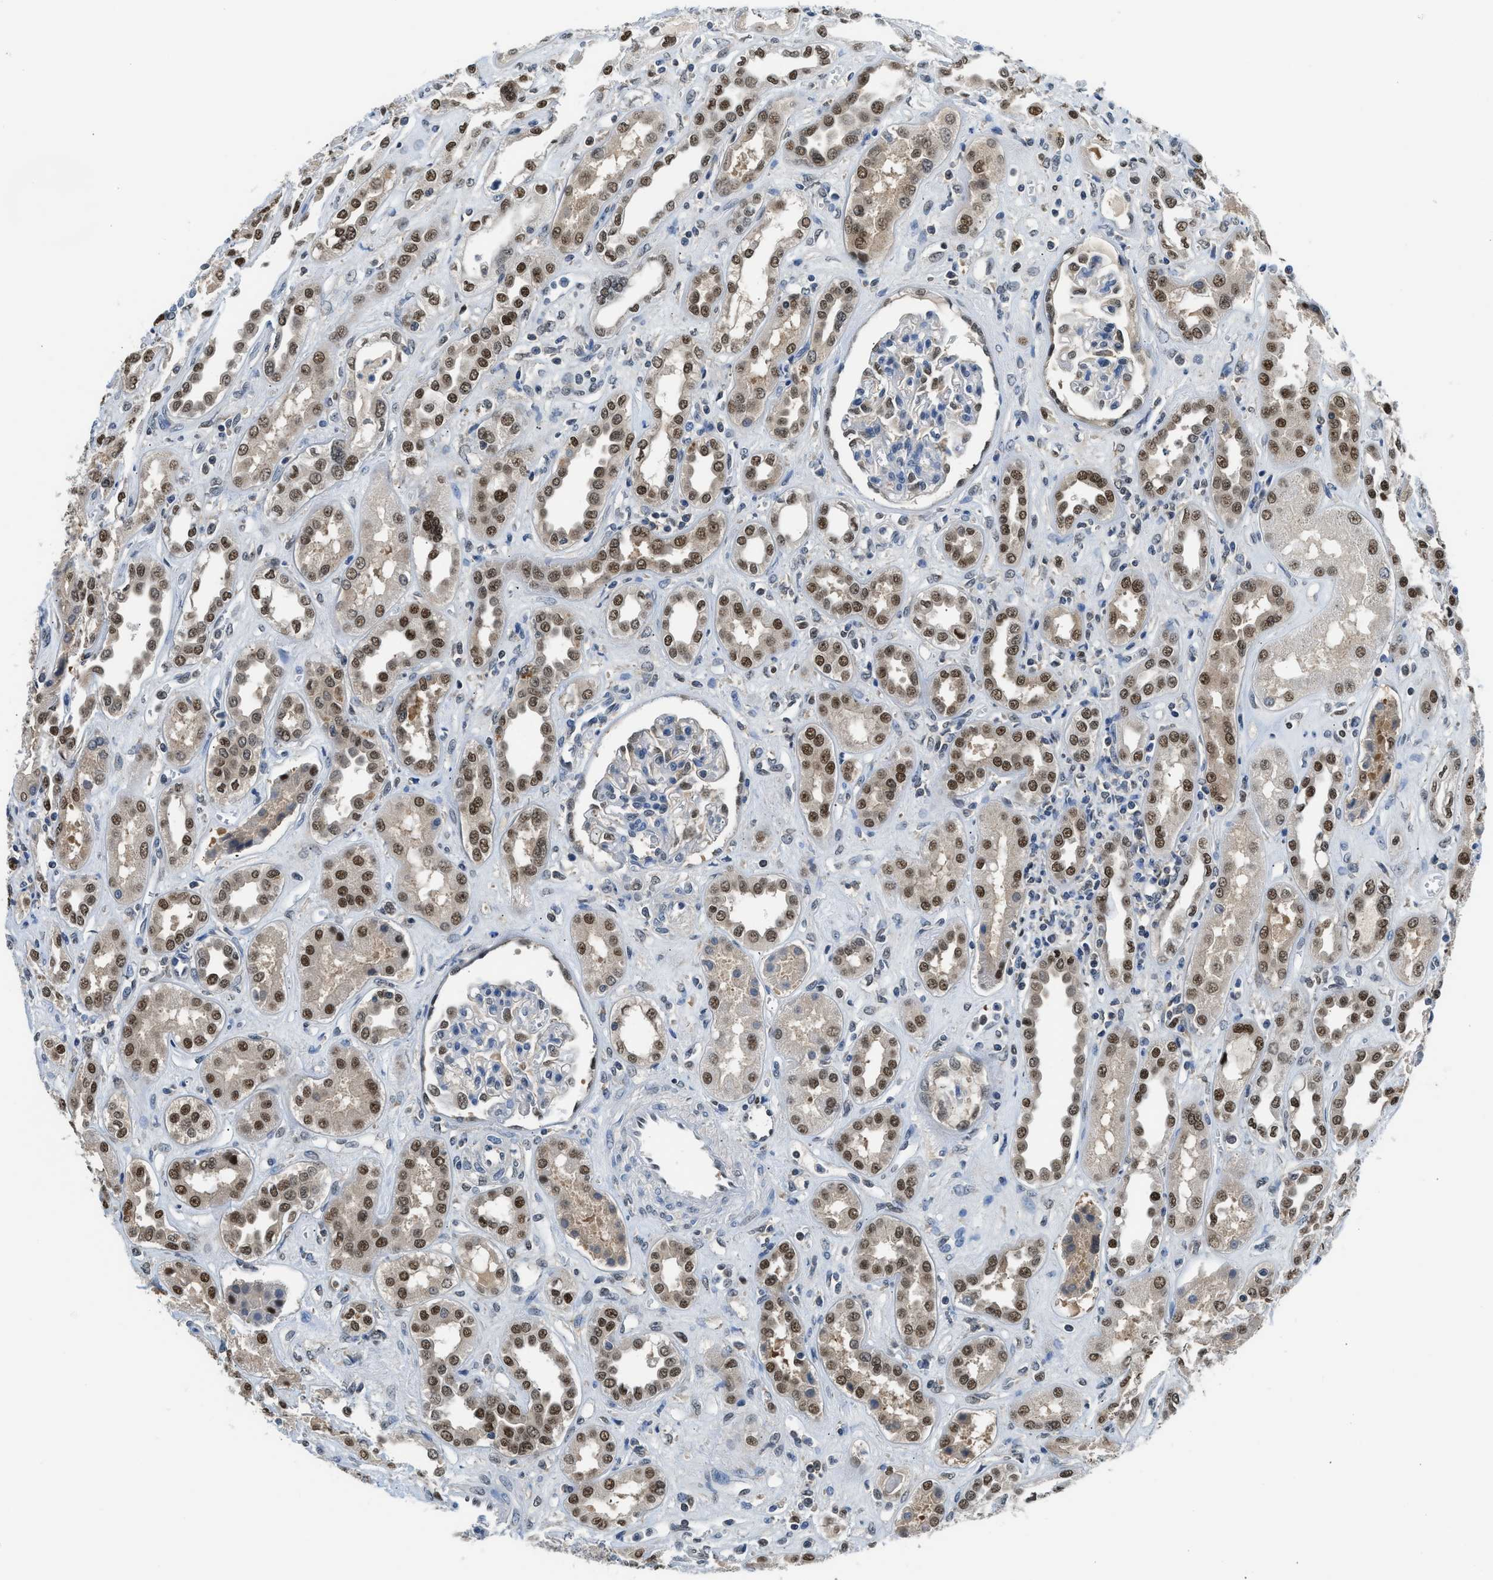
{"staining": {"intensity": "moderate", "quantity": "<25%", "location": "nuclear"}, "tissue": "kidney", "cell_type": "Cells in glomeruli", "image_type": "normal", "snomed": [{"axis": "morphology", "description": "Normal tissue, NOS"}, {"axis": "topography", "description": "Kidney"}], "caption": "A histopathology image of human kidney stained for a protein displays moderate nuclear brown staining in cells in glomeruli. The staining was performed using DAB (3,3'-diaminobenzidine), with brown indicating positive protein expression. Nuclei are stained blue with hematoxylin.", "gene": "ALX1", "patient": {"sex": "male", "age": 59}}